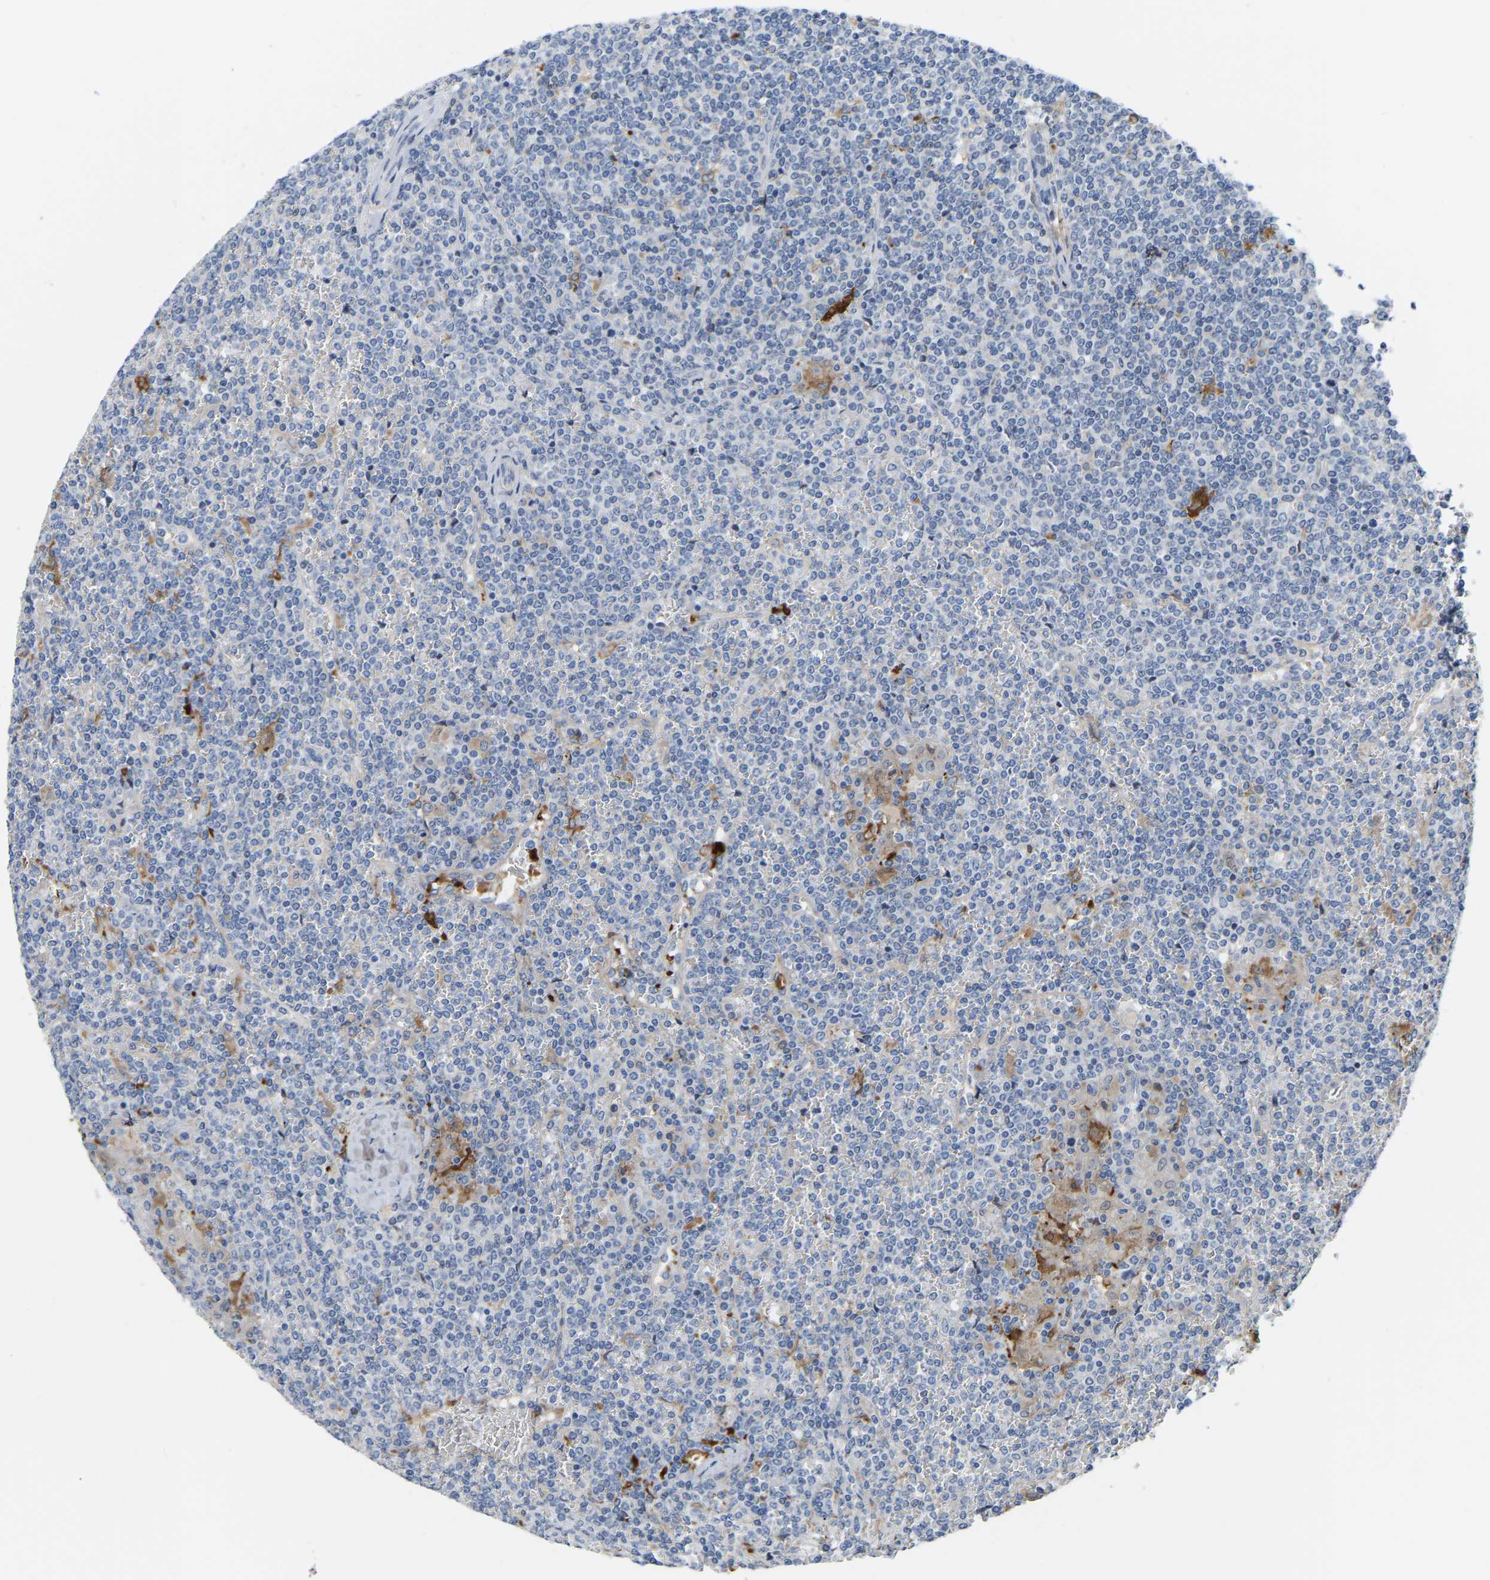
{"staining": {"intensity": "negative", "quantity": "none", "location": "none"}, "tissue": "lymphoma", "cell_type": "Tumor cells", "image_type": "cancer", "snomed": [{"axis": "morphology", "description": "Malignant lymphoma, non-Hodgkin's type, Low grade"}, {"axis": "topography", "description": "Spleen"}], "caption": "Tumor cells show no significant staining in malignant lymphoma, non-Hodgkin's type (low-grade).", "gene": "ABTB2", "patient": {"sex": "female", "age": 19}}